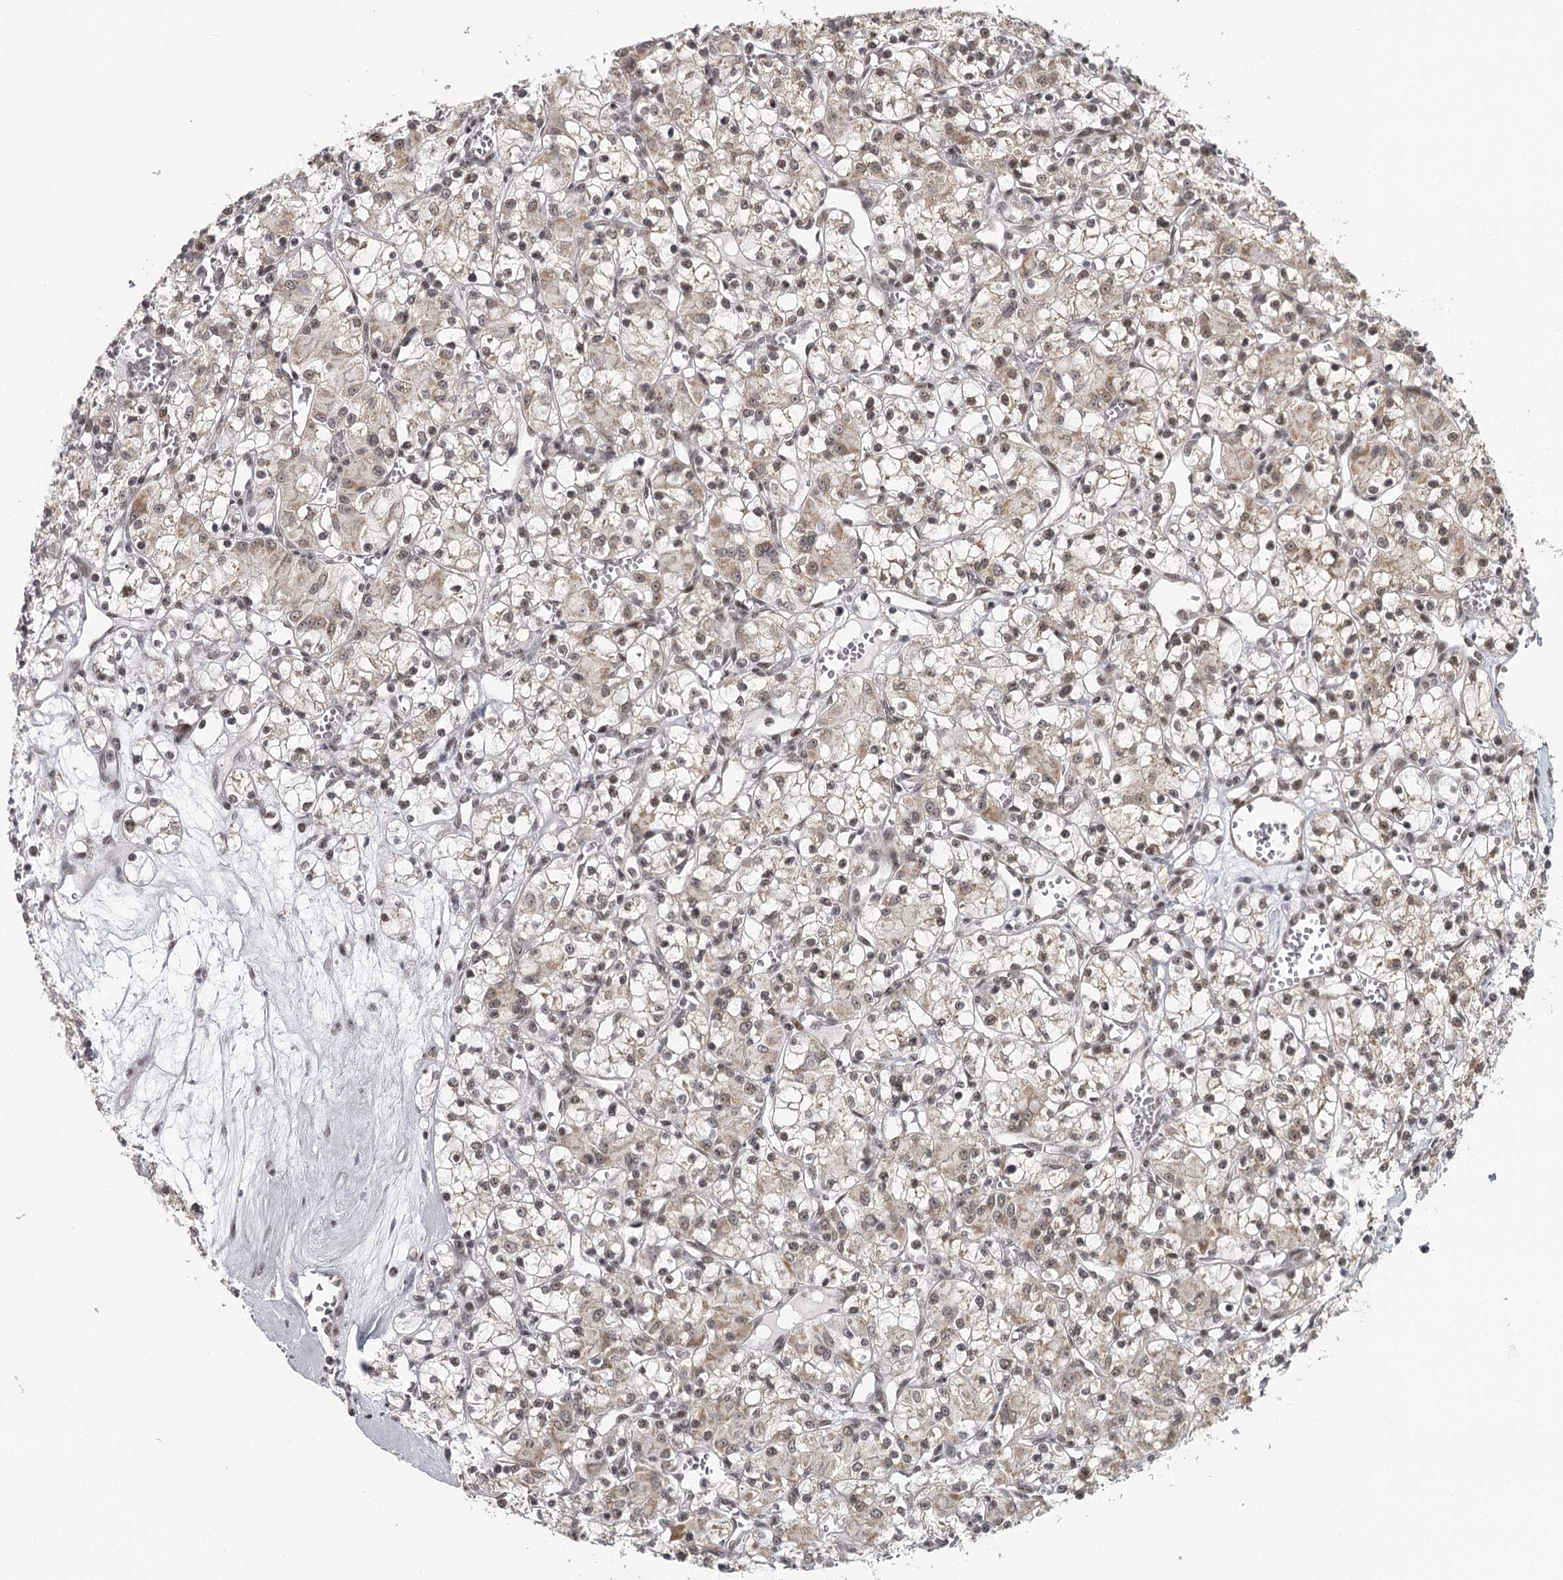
{"staining": {"intensity": "moderate", "quantity": "25%-75%", "location": "nuclear"}, "tissue": "renal cancer", "cell_type": "Tumor cells", "image_type": "cancer", "snomed": [{"axis": "morphology", "description": "Adenocarcinoma, NOS"}, {"axis": "topography", "description": "Kidney"}], "caption": "Brown immunohistochemical staining in human renal cancer displays moderate nuclear staining in about 25%-75% of tumor cells. (IHC, brightfield microscopy, high magnification).", "gene": "FAM13C", "patient": {"sex": "female", "age": 59}}